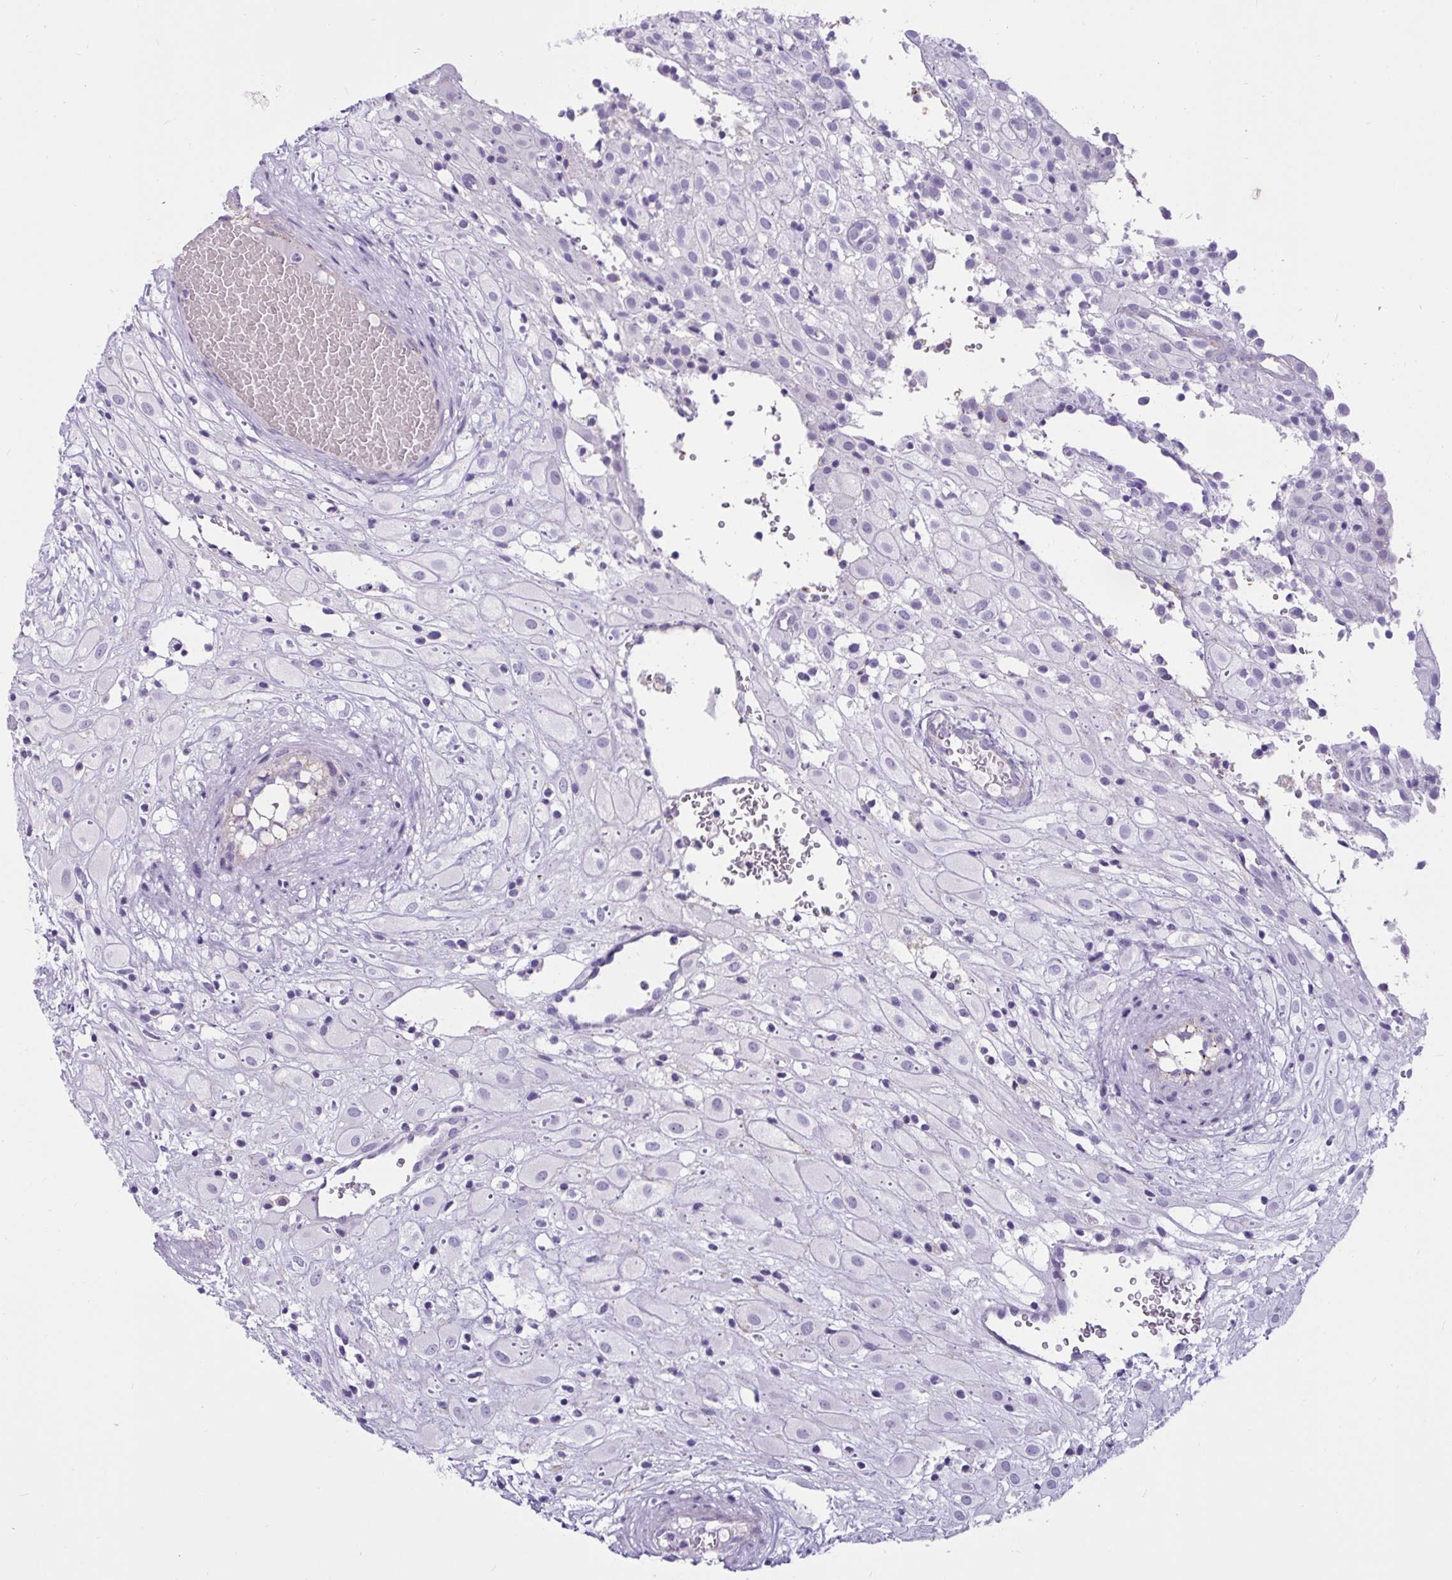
{"staining": {"intensity": "negative", "quantity": "none", "location": "none"}, "tissue": "placenta", "cell_type": "Decidual cells", "image_type": "normal", "snomed": [{"axis": "morphology", "description": "Normal tissue, NOS"}, {"axis": "topography", "description": "Placenta"}], "caption": "Human placenta stained for a protein using immunohistochemistry (IHC) demonstrates no expression in decidual cells.", "gene": "CTSZ", "patient": {"sex": "female", "age": 24}}